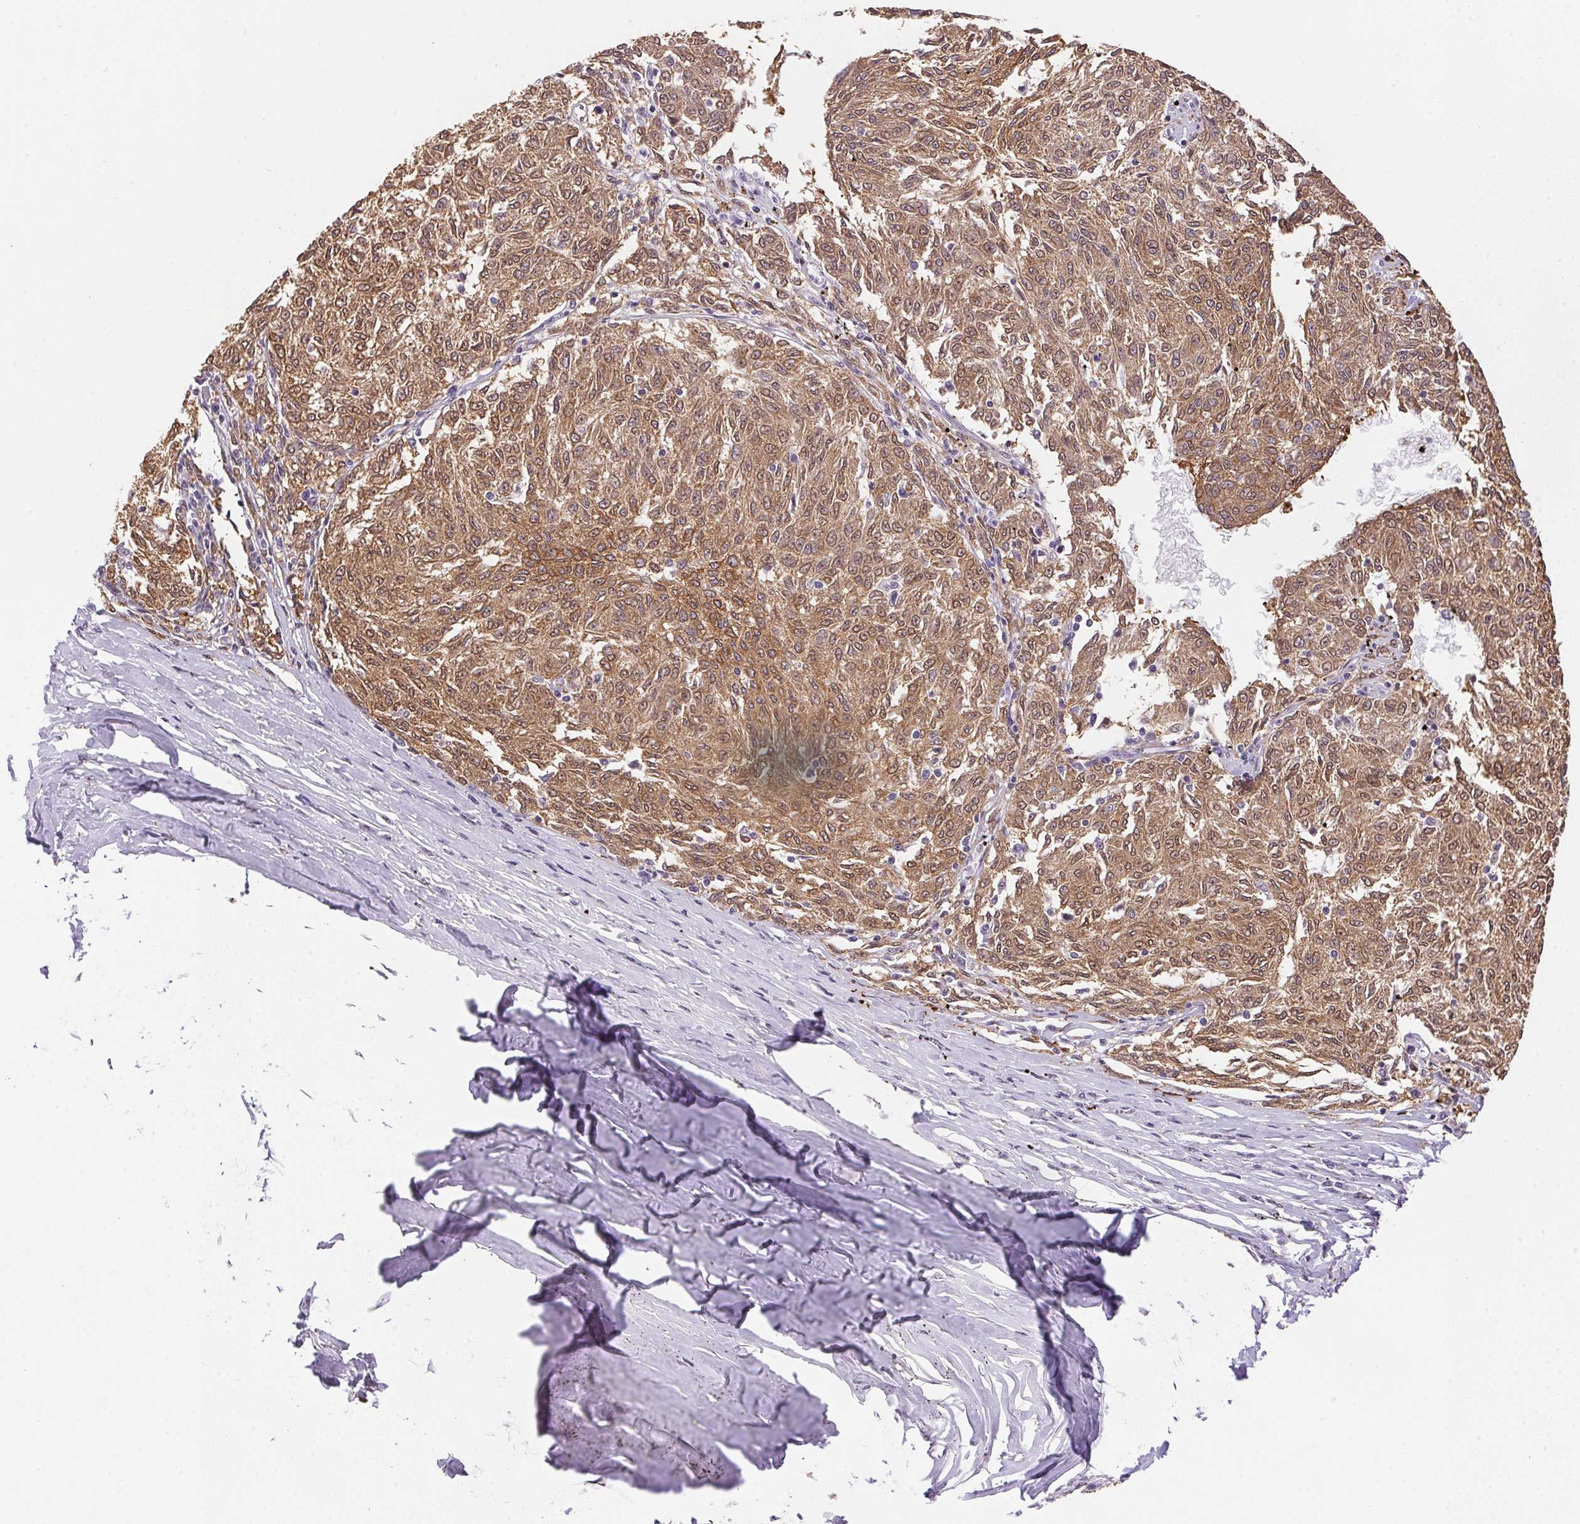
{"staining": {"intensity": "moderate", "quantity": ">75%", "location": "cytoplasmic/membranous"}, "tissue": "melanoma", "cell_type": "Tumor cells", "image_type": "cancer", "snomed": [{"axis": "morphology", "description": "Malignant melanoma, NOS"}, {"axis": "topography", "description": "Skin"}], "caption": "DAB (3,3'-diaminobenzidine) immunohistochemical staining of human melanoma displays moderate cytoplasmic/membranous protein expression in approximately >75% of tumor cells.", "gene": "GYG2", "patient": {"sex": "female", "age": 72}}